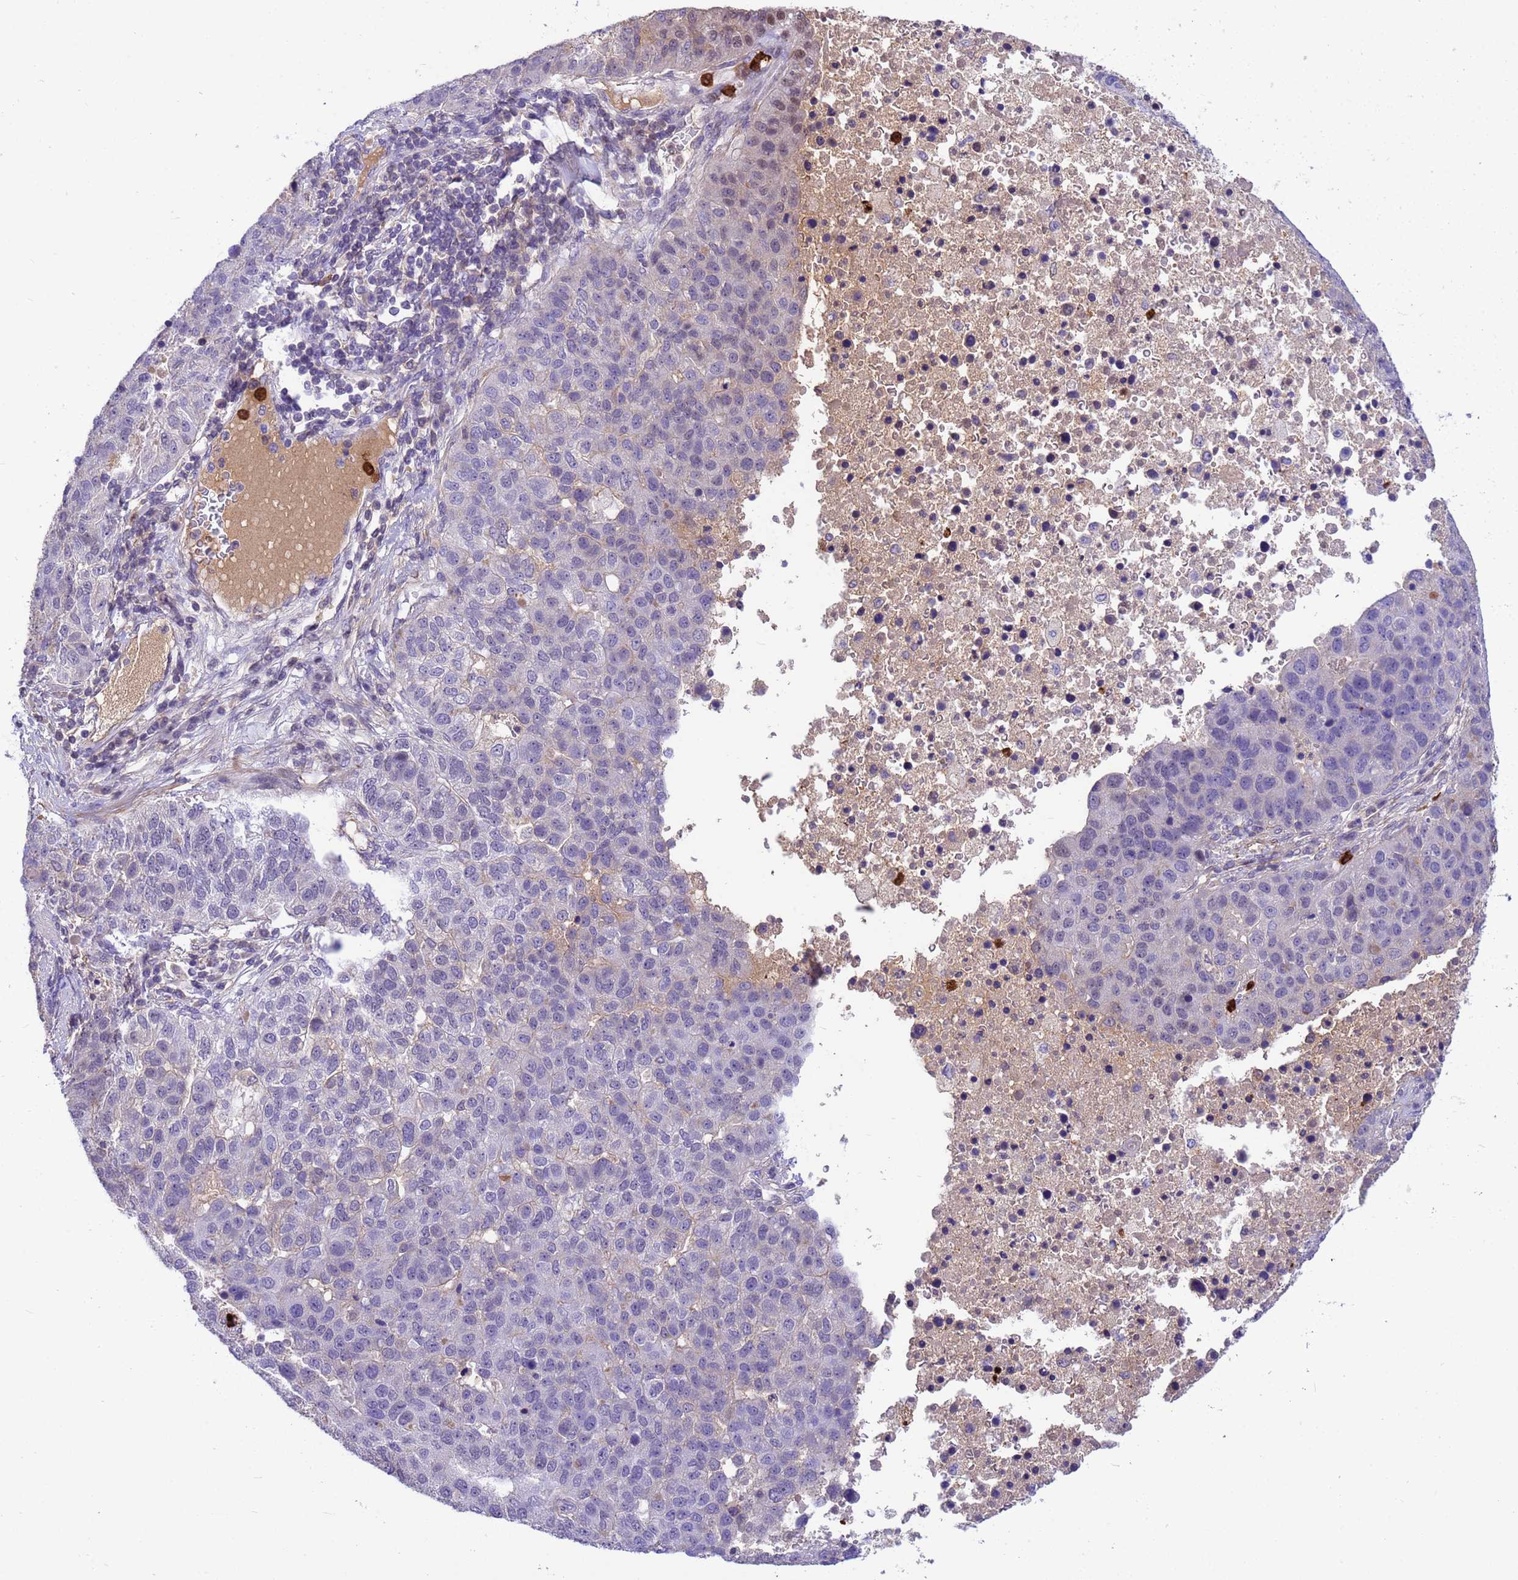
{"staining": {"intensity": "negative", "quantity": "none", "location": "none"}, "tissue": "pancreatic cancer", "cell_type": "Tumor cells", "image_type": "cancer", "snomed": [{"axis": "morphology", "description": "Adenocarcinoma, NOS"}, {"axis": "topography", "description": "Pancreas"}], "caption": "Adenocarcinoma (pancreatic) was stained to show a protein in brown. There is no significant expression in tumor cells.", "gene": "ORM1", "patient": {"sex": "female", "age": 61}}